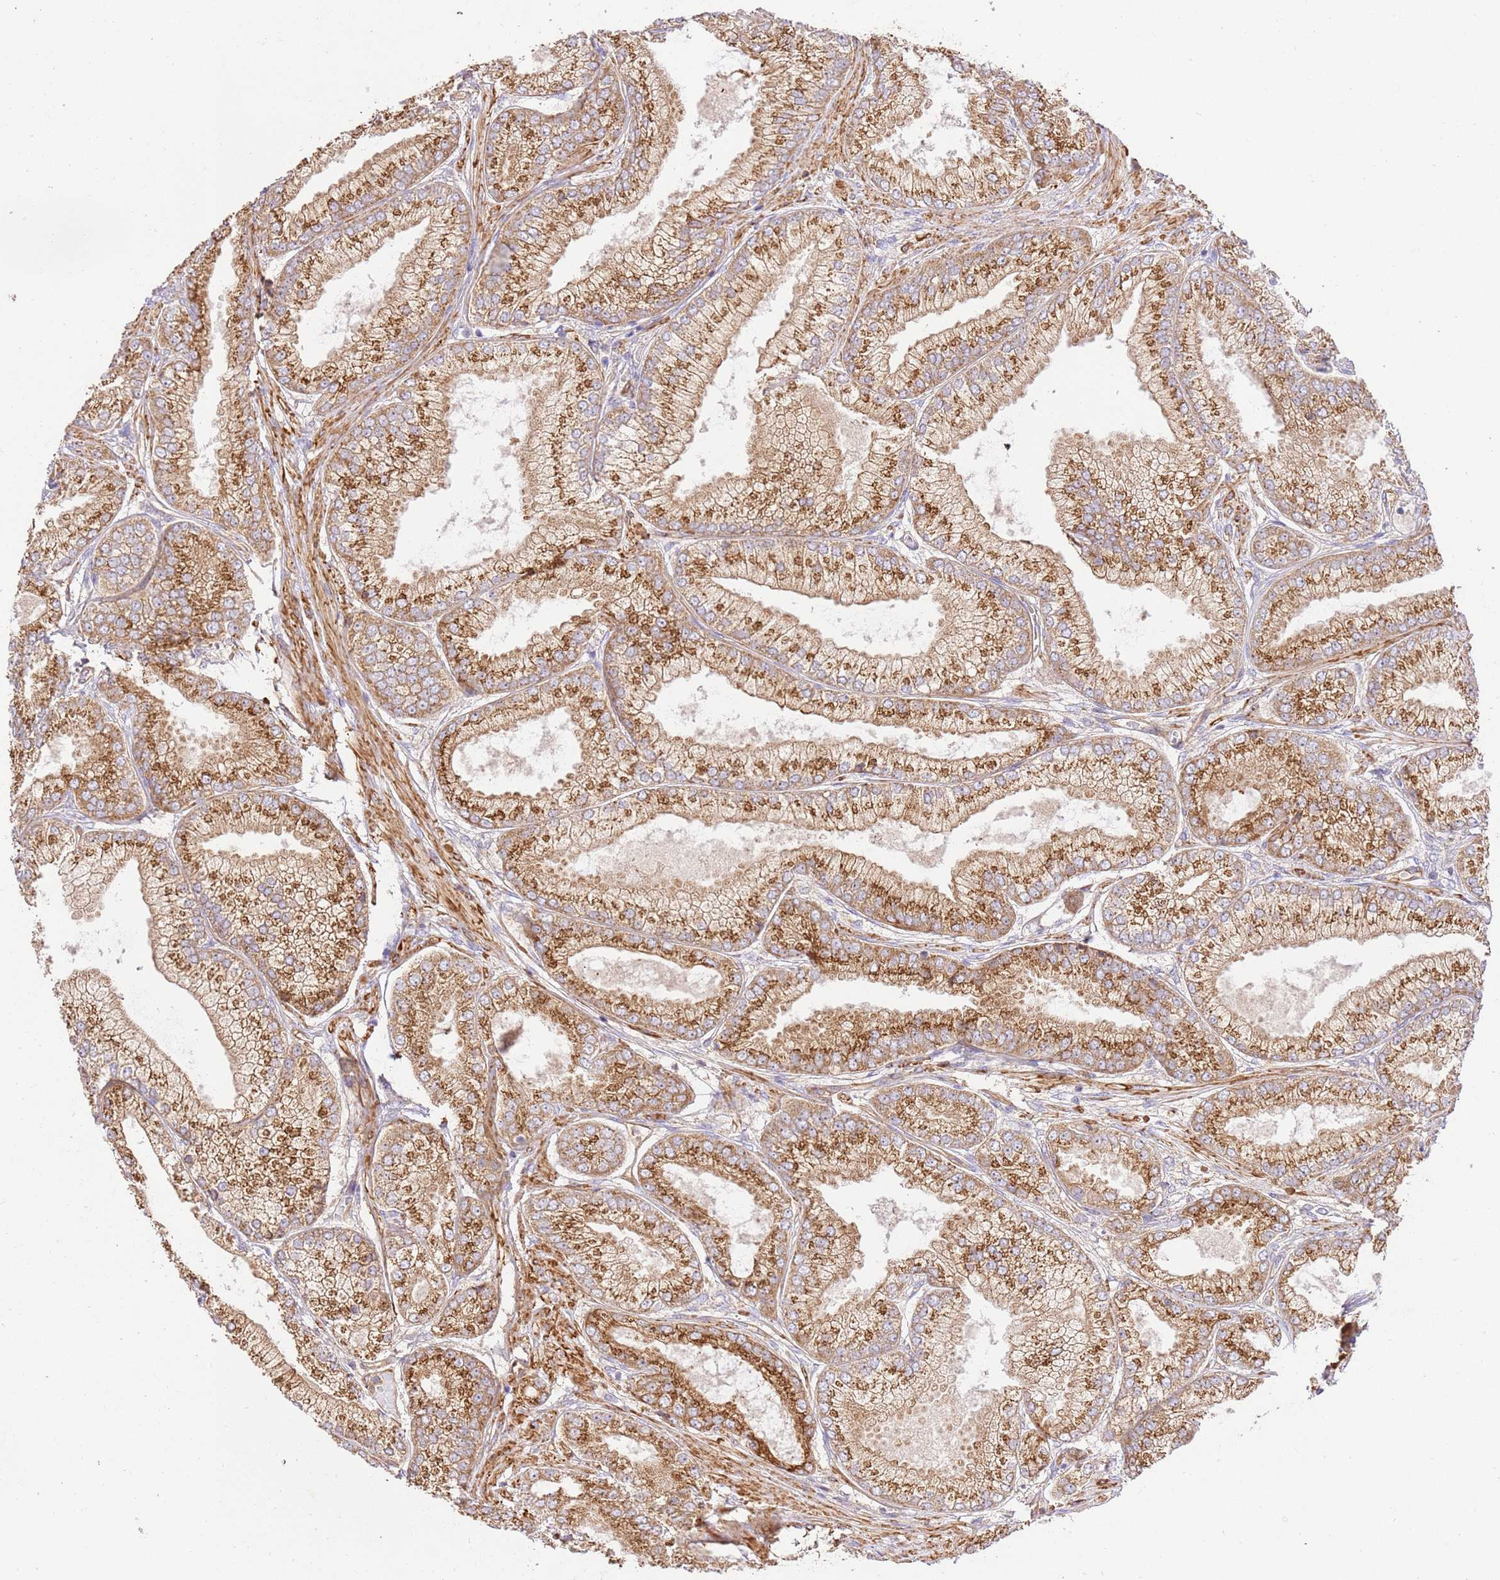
{"staining": {"intensity": "moderate", "quantity": ">75%", "location": "cytoplasmic/membranous"}, "tissue": "prostate cancer", "cell_type": "Tumor cells", "image_type": "cancer", "snomed": [{"axis": "morphology", "description": "Adenocarcinoma, High grade"}, {"axis": "topography", "description": "Prostate"}], "caption": "Immunohistochemistry image of neoplastic tissue: adenocarcinoma (high-grade) (prostate) stained using immunohistochemistry (IHC) displays medium levels of moderate protein expression localized specifically in the cytoplasmic/membranous of tumor cells, appearing as a cytoplasmic/membranous brown color.", "gene": "ZBTB39", "patient": {"sex": "male", "age": 71}}